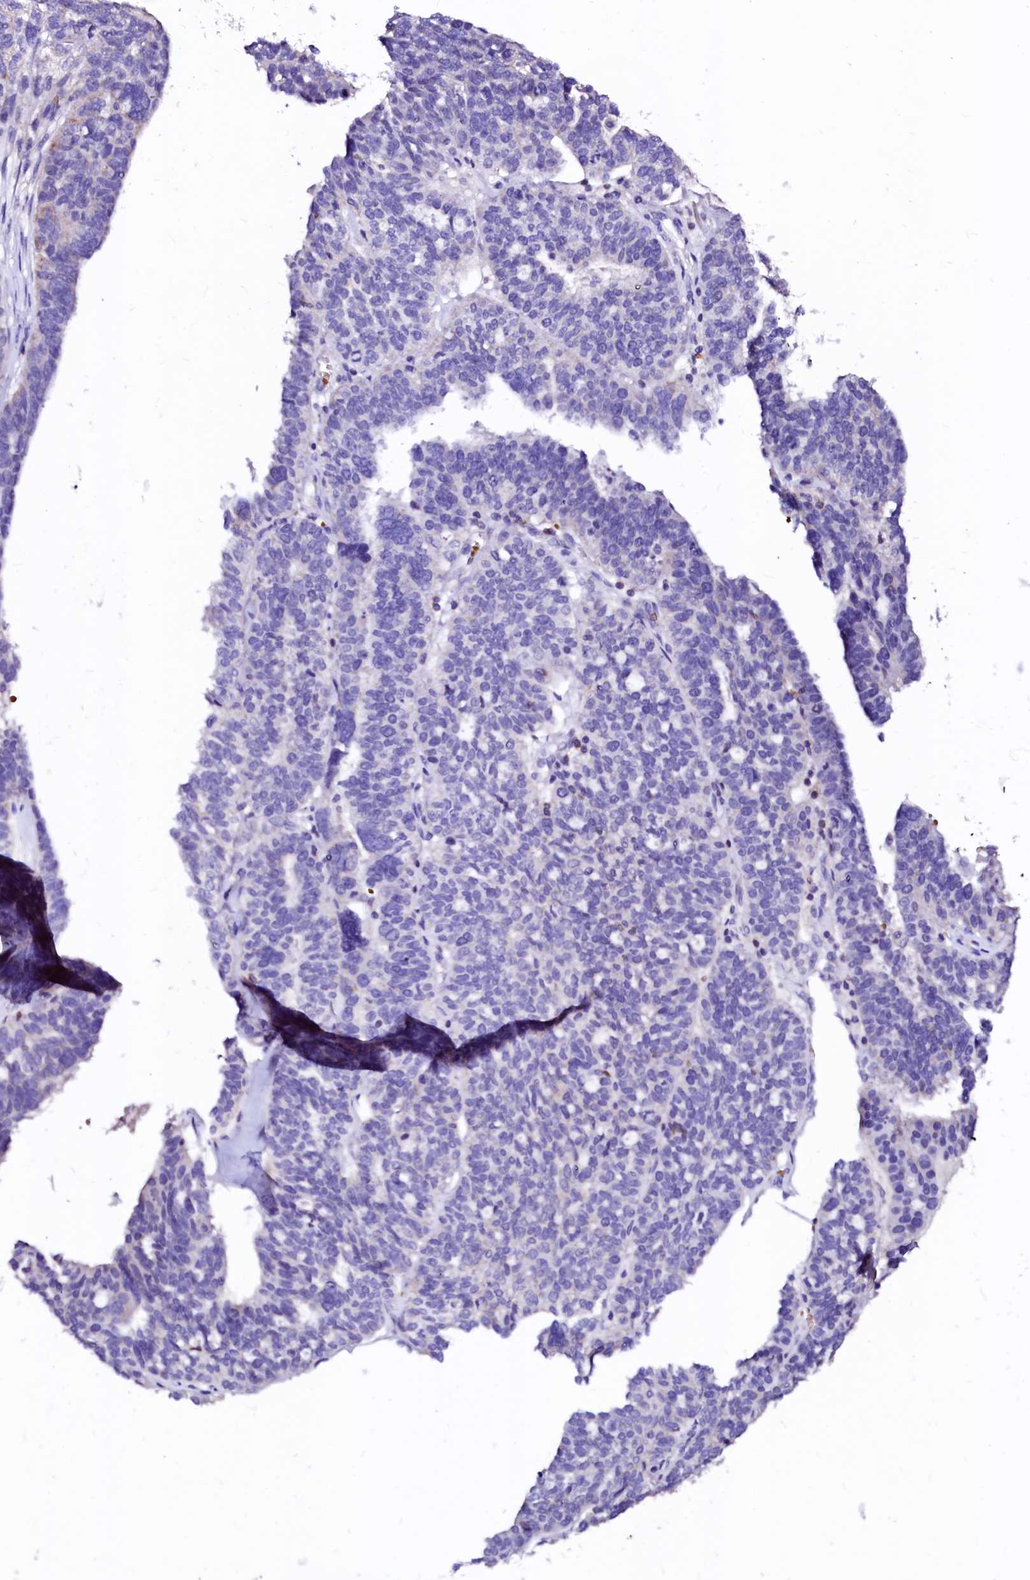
{"staining": {"intensity": "negative", "quantity": "none", "location": "none"}, "tissue": "ovarian cancer", "cell_type": "Tumor cells", "image_type": "cancer", "snomed": [{"axis": "morphology", "description": "Cystadenocarcinoma, serous, NOS"}, {"axis": "topography", "description": "Ovary"}], "caption": "The histopathology image reveals no staining of tumor cells in ovarian cancer (serous cystadenocarcinoma).", "gene": "RAB27A", "patient": {"sex": "female", "age": 59}}